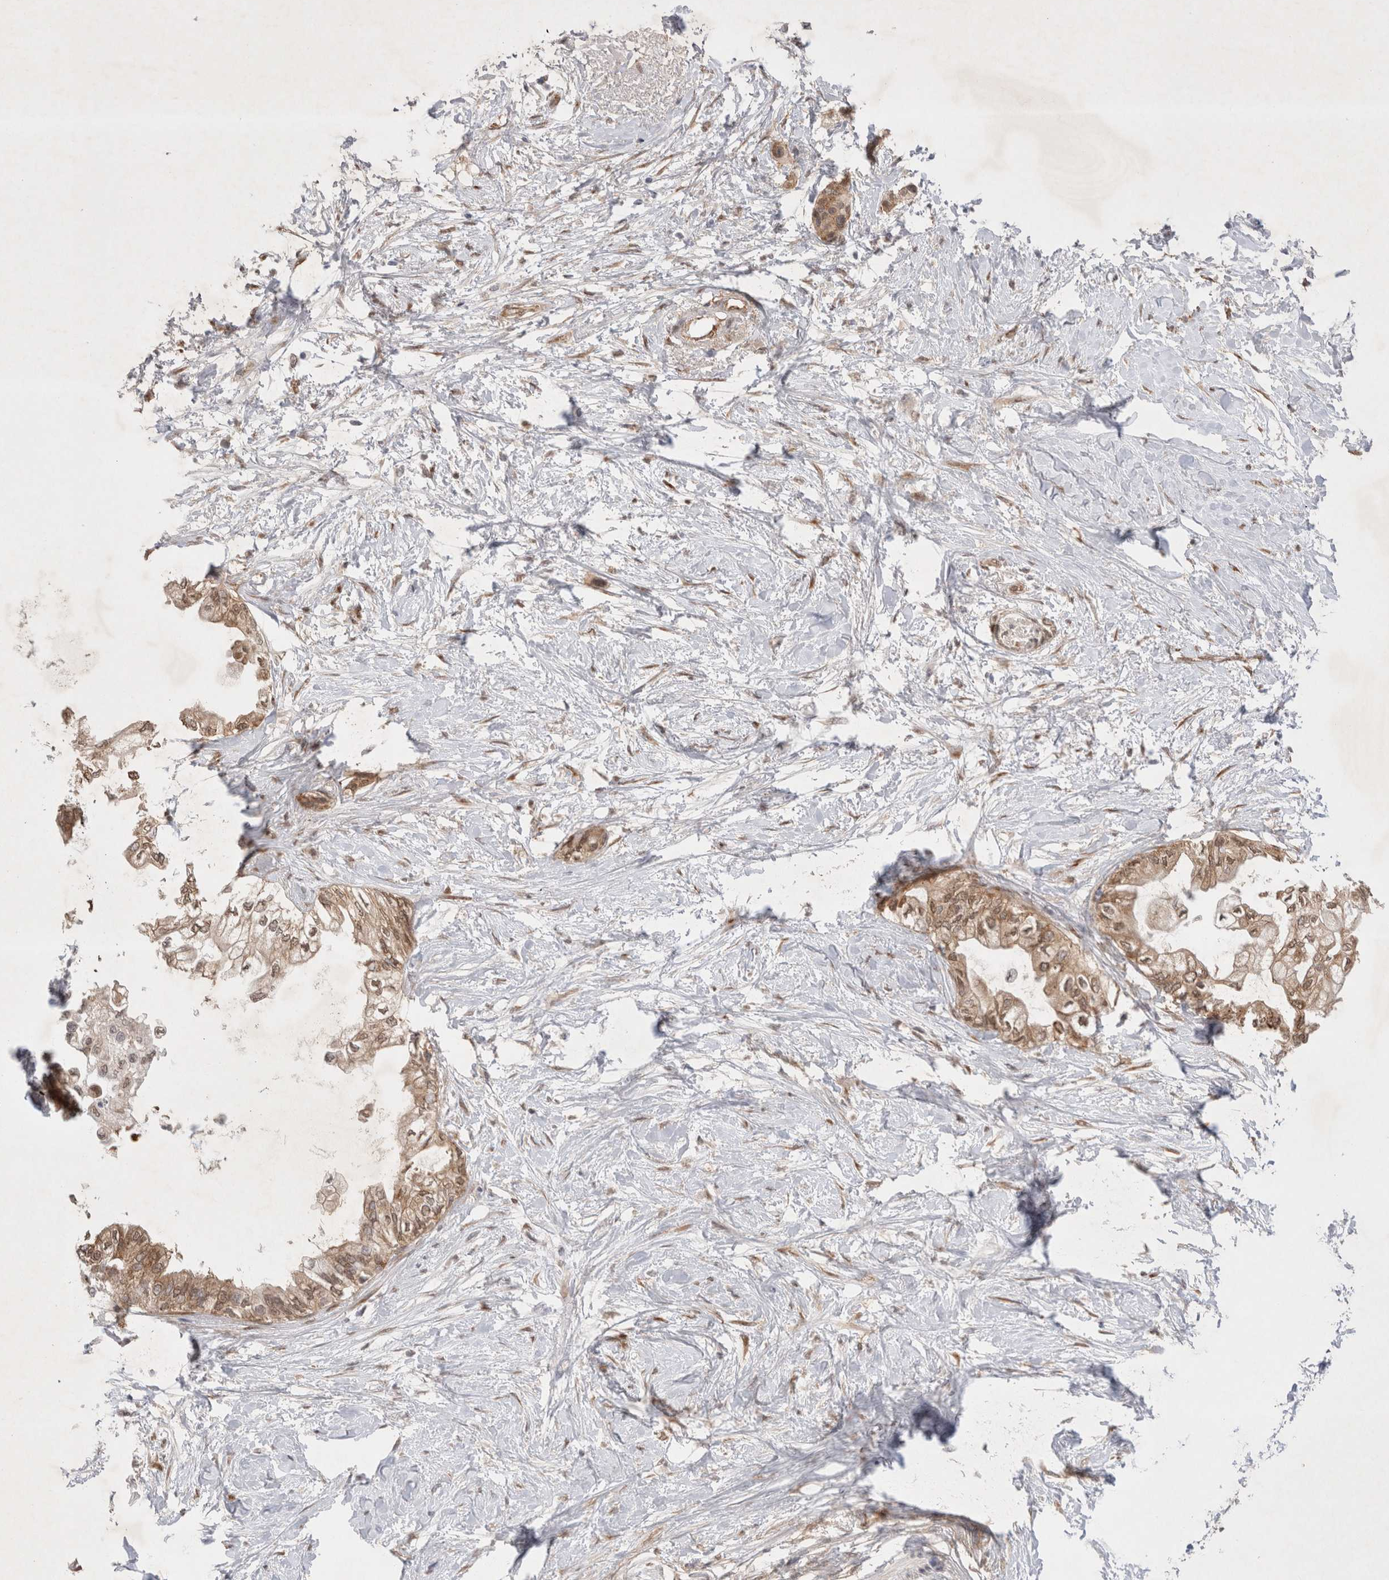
{"staining": {"intensity": "moderate", "quantity": ">75%", "location": "cytoplasmic/membranous,nuclear"}, "tissue": "pancreatic cancer", "cell_type": "Tumor cells", "image_type": "cancer", "snomed": [{"axis": "morphology", "description": "Normal tissue, NOS"}, {"axis": "morphology", "description": "Adenocarcinoma, NOS"}, {"axis": "topography", "description": "Pancreas"}, {"axis": "topography", "description": "Duodenum"}], "caption": "Protein staining of pancreatic cancer (adenocarcinoma) tissue shows moderate cytoplasmic/membranous and nuclear staining in approximately >75% of tumor cells.", "gene": "WIPF2", "patient": {"sex": "female", "age": 60}}